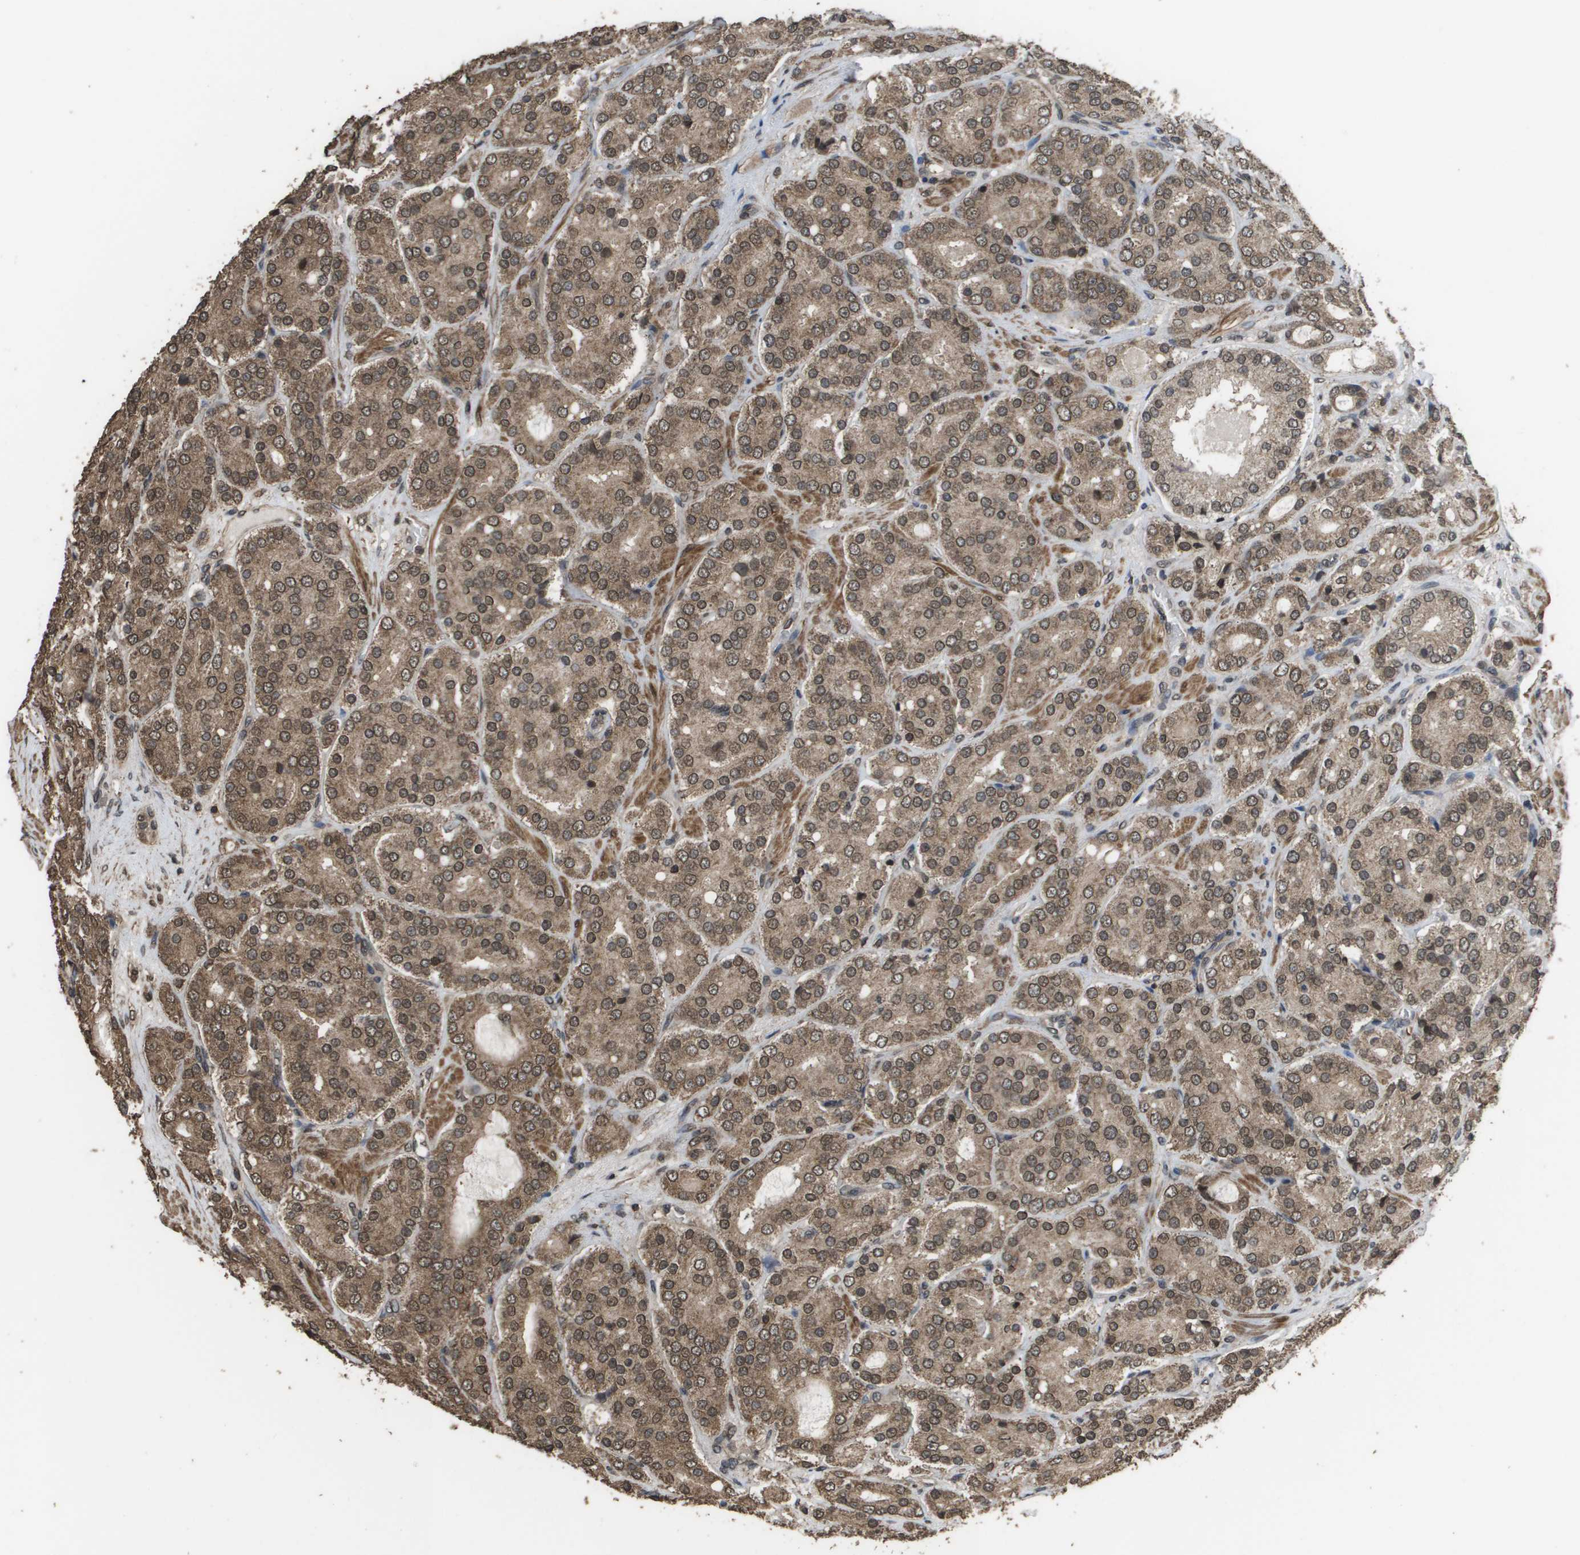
{"staining": {"intensity": "moderate", "quantity": "25%-75%", "location": "cytoplasmic/membranous,nuclear"}, "tissue": "prostate cancer", "cell_type": "Tumor cells", "image_type": "cancer", "snomed": [{"axis": "morphology", "description": "Adenocarcinoma, High grade"}, {"axis": "topography", "description": "Prostate"}], "caption": "Human high-grade adenocarcinoma (prostate) stained with a protein marker exhibits moderate staining in tumor cells.", "gene": "AXIN2", "patient": {"sex": "male", "age": 65}}